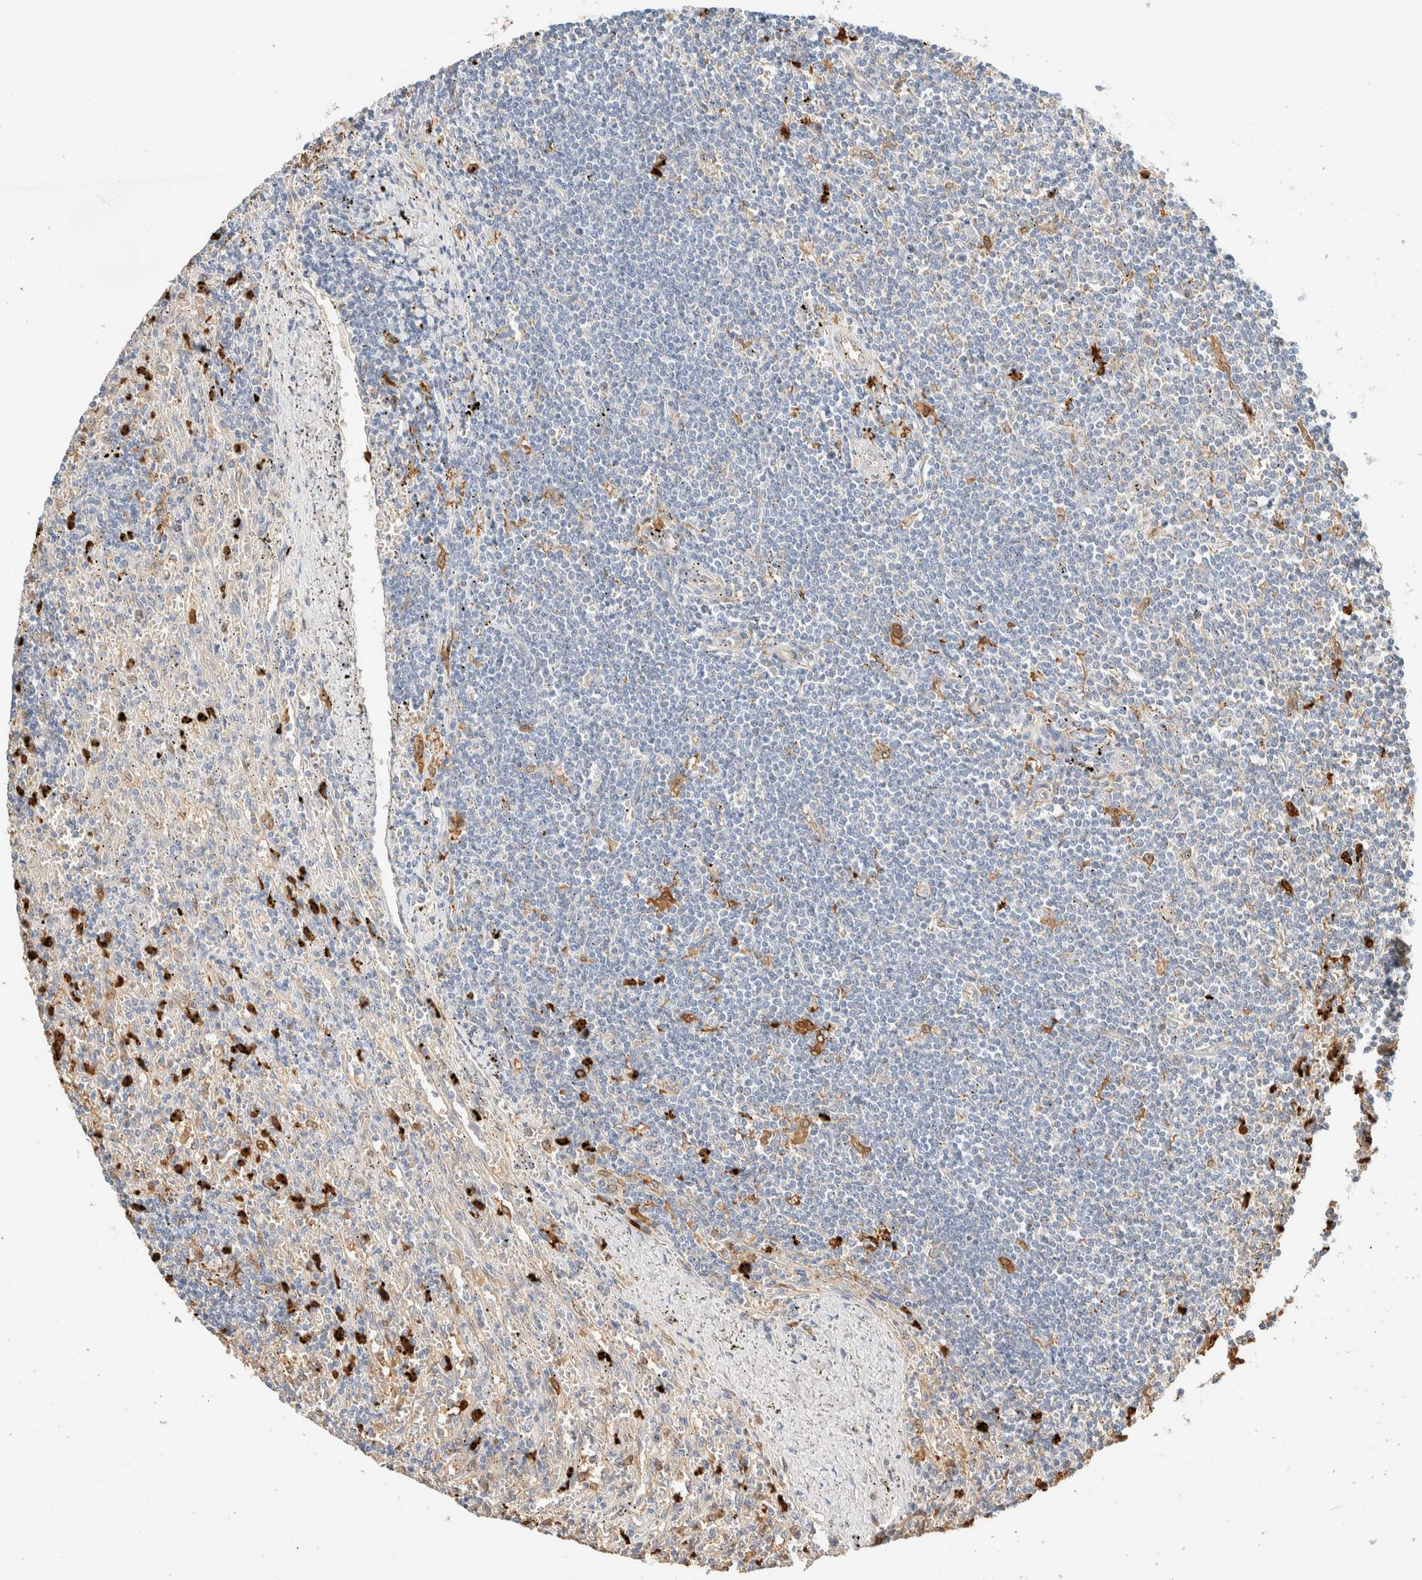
{"staining": {"intensity": "negative", "quantity": "none", "location": "none"}, "tissue": "lymphoma", "cell_type": "Tumor cells", "image_type": "cancer", "snomed": [{"axis": "morphology", "description": "Malignant lymphoma, non-Hodgkin's type, Low grade"}, {"axis": "topography", "description": "Spleen"}], "caption": "A photomicrograph of malignant lymphoma, non-Hodgkin's type (low-grade) stained for a protein displays no brown staining in tumor cells. (IHC, brightfield microscopy, high magnification).", "gene": "SETD4", "patient": {"sex": "male", "age": 76}}